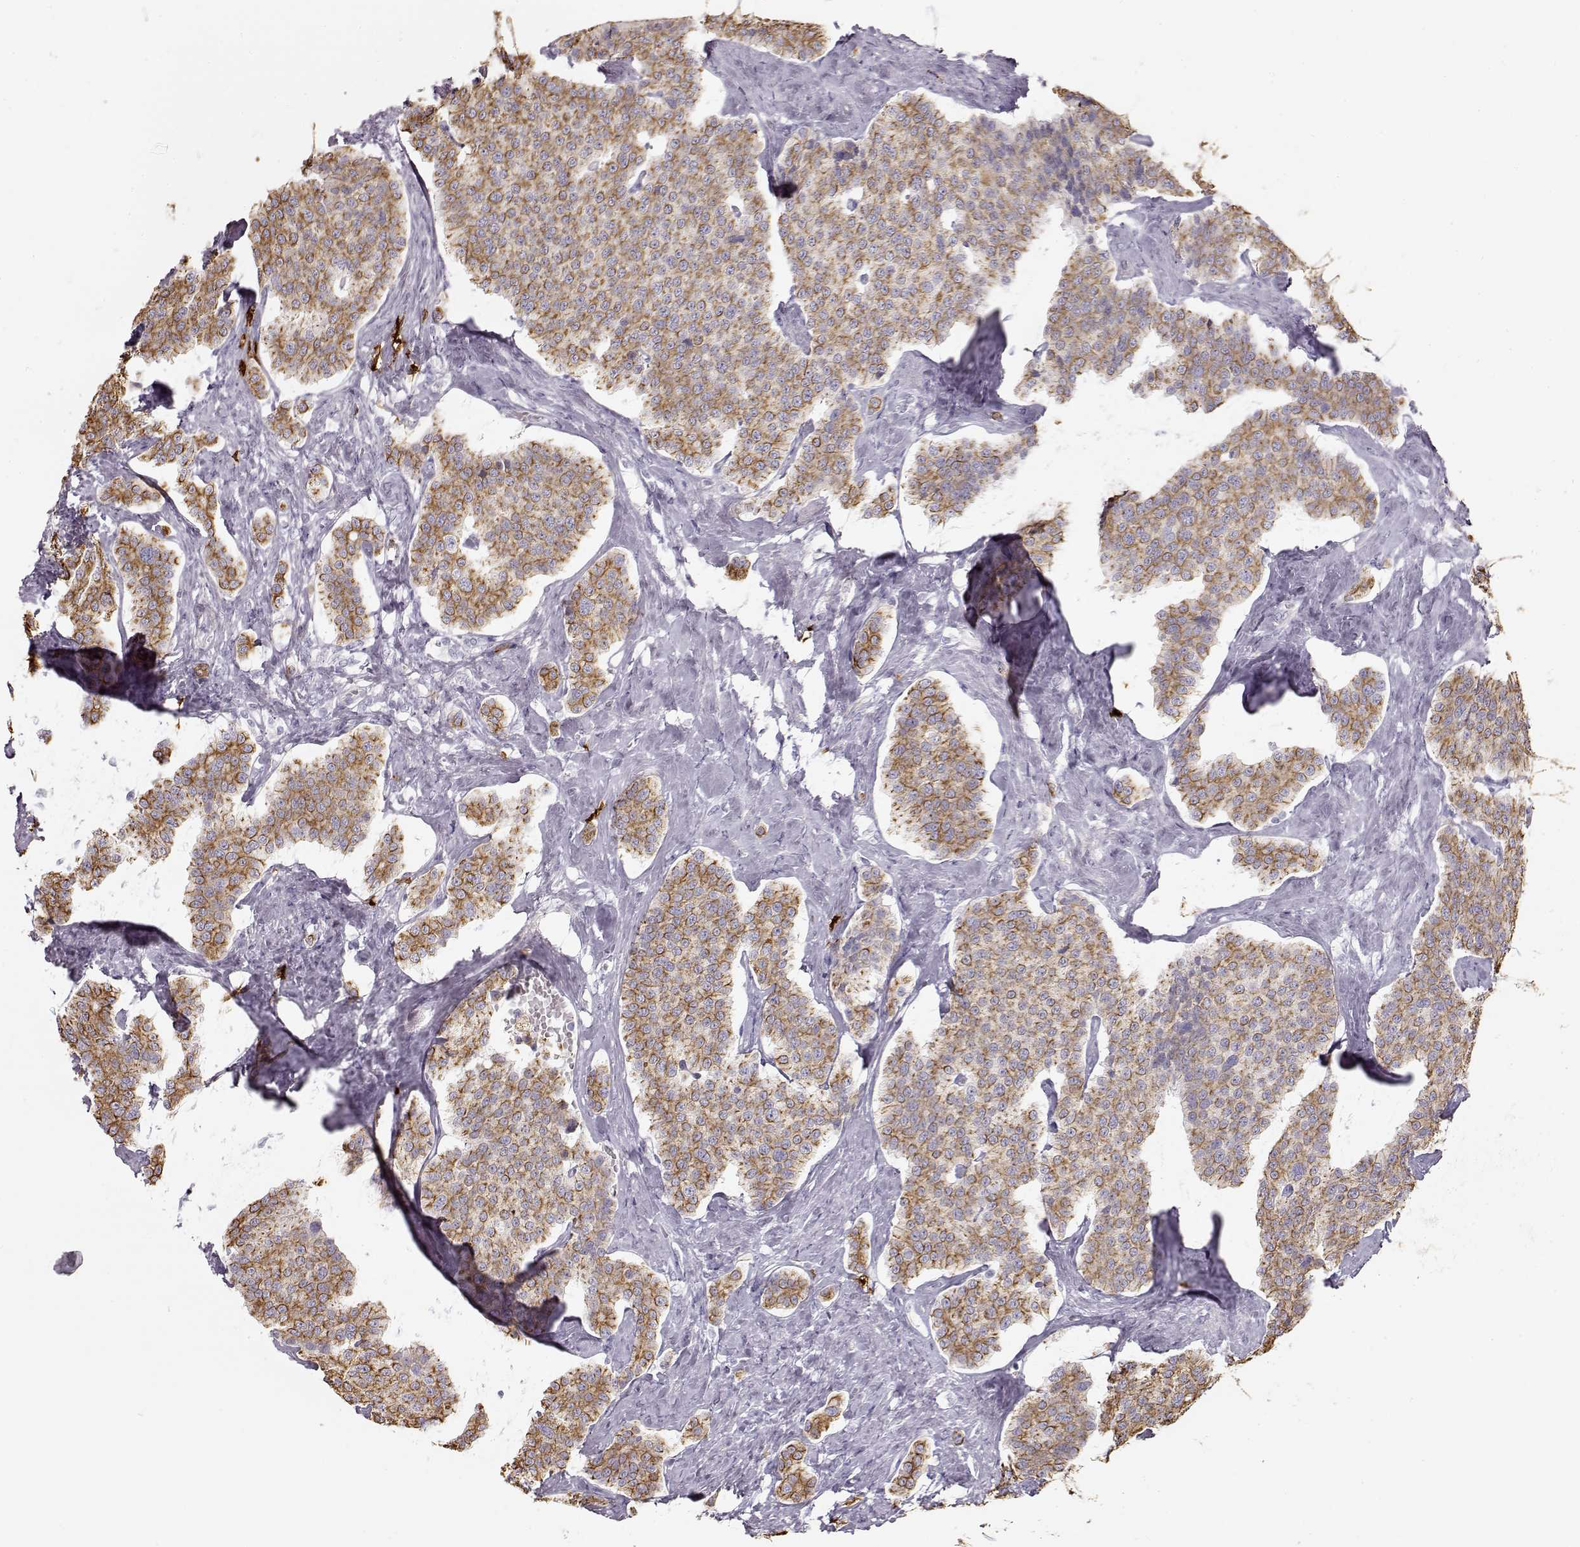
{"staining": {"intensity": "moderate", "quantity": ">75%", "location": "cytoplasmic/membranous"}, "tissue": "carcinoid", "cell_type": "Tumor cells", "image_type": "cancer", "snomed": [{"axis": "morphology", "description": "Carcinoid, malignant, NOS"}, {"axis": "topography", "description": "Small intestine"}], "caption": "Immunohistochemical staining of malignant carcinoid exhibits moderate cytoplasmic/membranous protein staining in approximately >75% of tumor cells.", "gene": "S100B", "patient": {"sex": "female", "age": 58}}